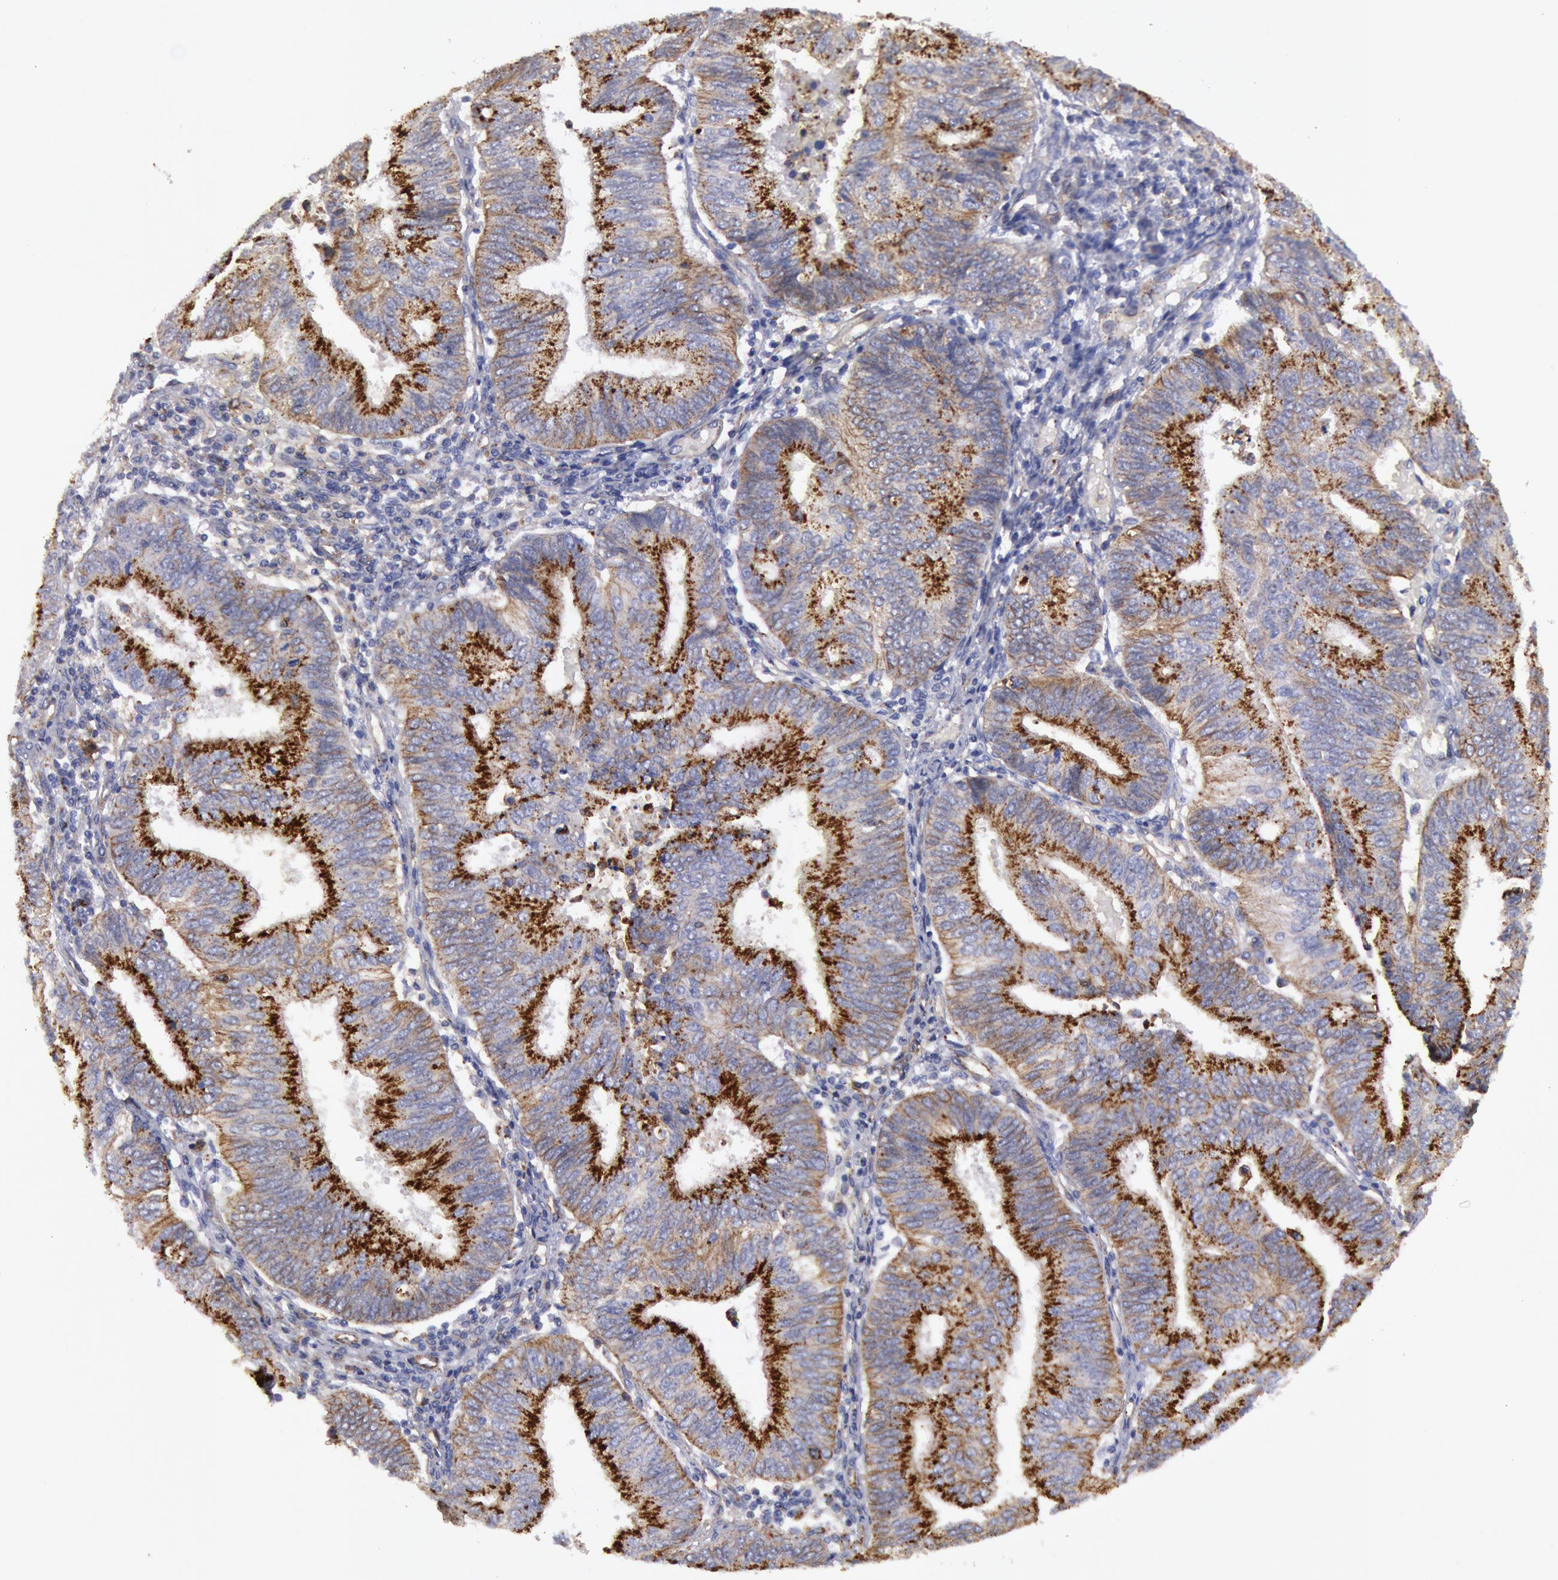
{"staining": {"intensity": "weak", "quantity": ">75%", "location": "cytoplasmic/membranous"}, "tissue": "endometrial cancer", "cell_type": "Tumor cells", "image_type": "cancer", "snomed": [{"axis": "morphology", "description": "Adenocarcinoma, NOS"}, {"axis": "topography", "description": "Endometrium"}], "caption": "There is low levels of weak cytoplasmic/membranous expression in tumor cells of adenocarcinoma (endometrial), as demonstrated by immunohistochemical staining (brown color).", "gene": "FLOT1", "patient": {"sex": "female", "age": 55}}